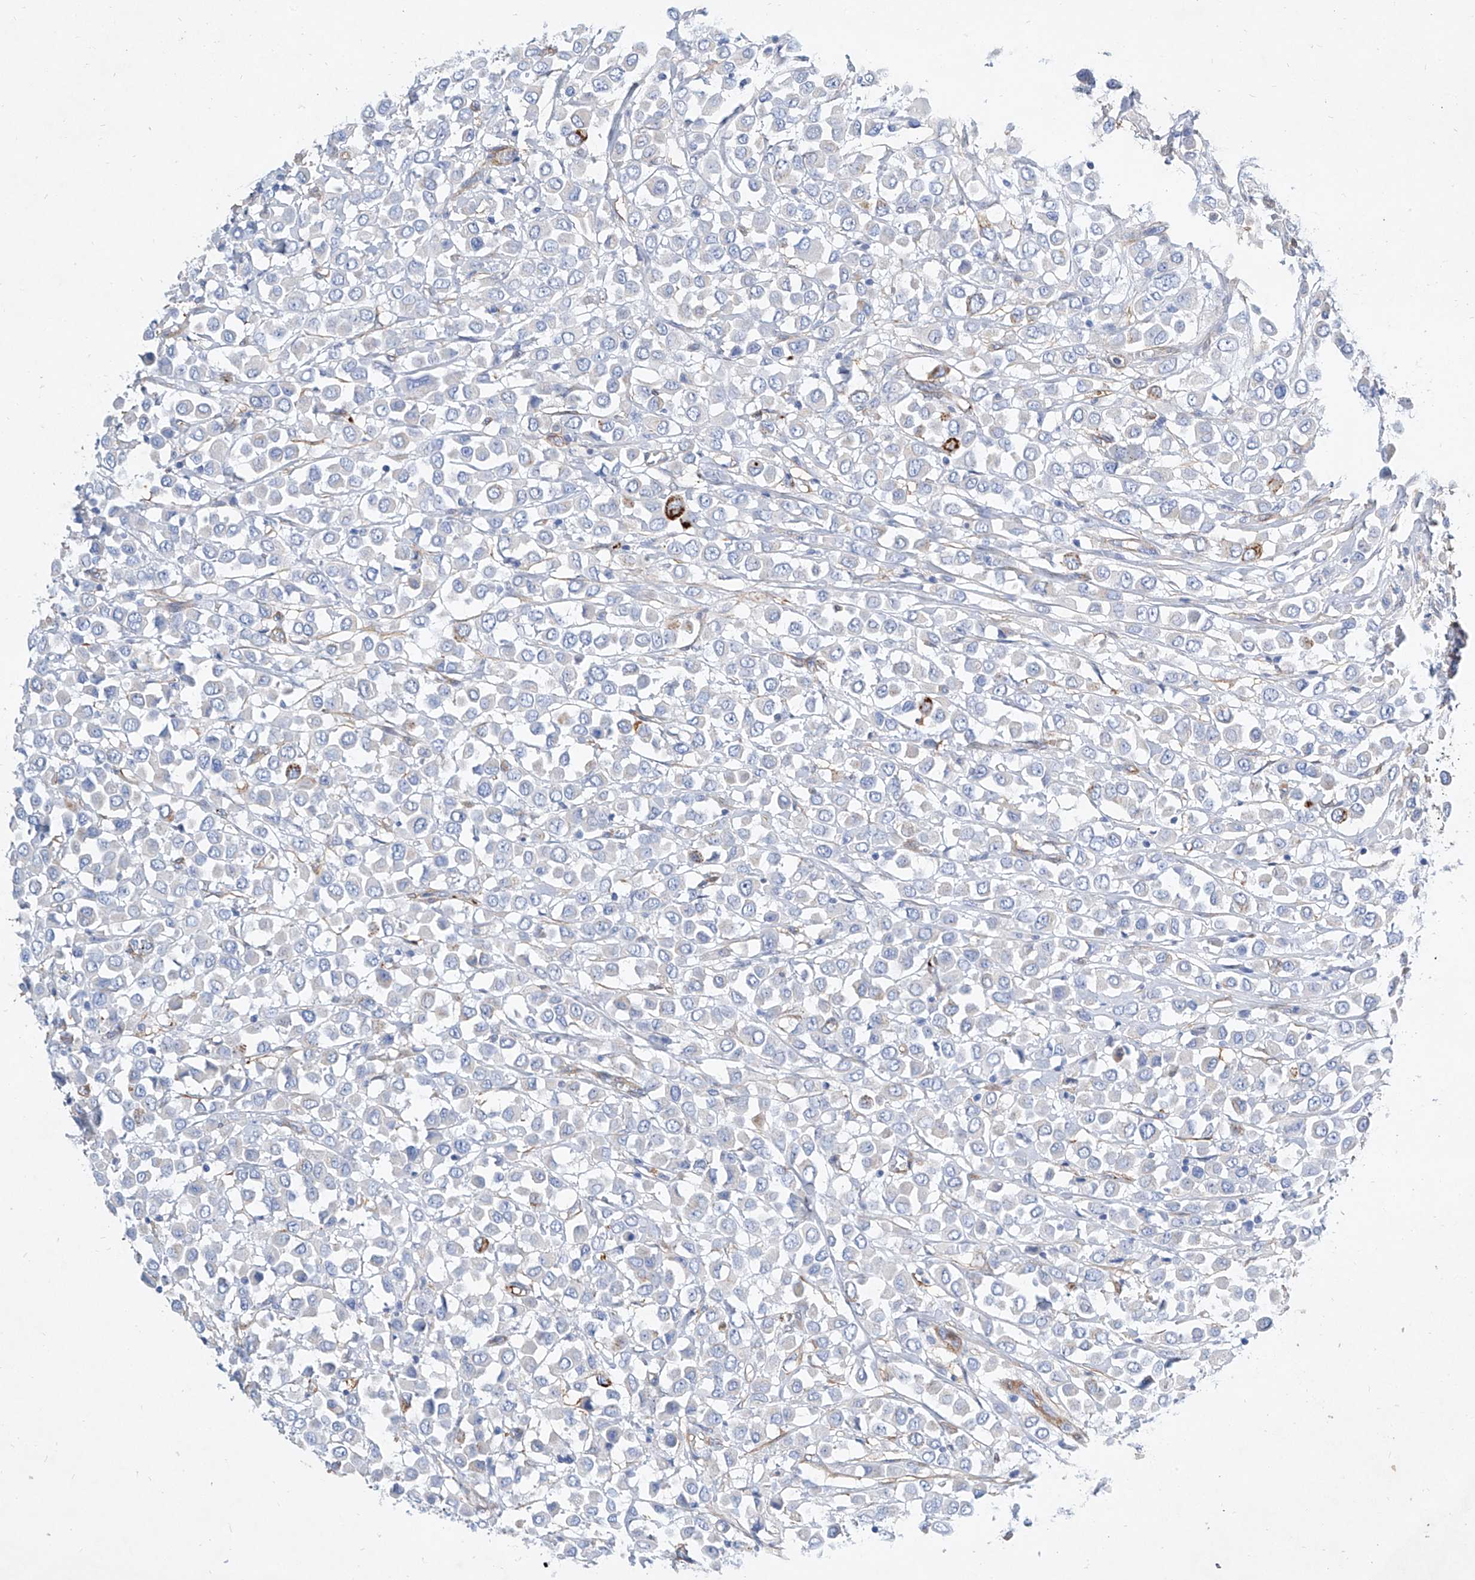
{"staining": {"intensity": "negative", "quantity": "none", "location": "none"}, "tissue": "breast cancer", "cell_type": "Tumor cells", "image_type": "cancer", "snomed": [{"axis": "morphology", "description": "Duct carcinoma"}, {"axis": "topography", "description": "Breast"}], "caption": "An immunohistochemistry image of breast cancer (intraductal carcinoma) is shown. There is no staining in tumor cells of breast cancer (intraductal carcinoma).", "gene": "TAS2R60", "patient": {"sex": "female", "age": 61}}